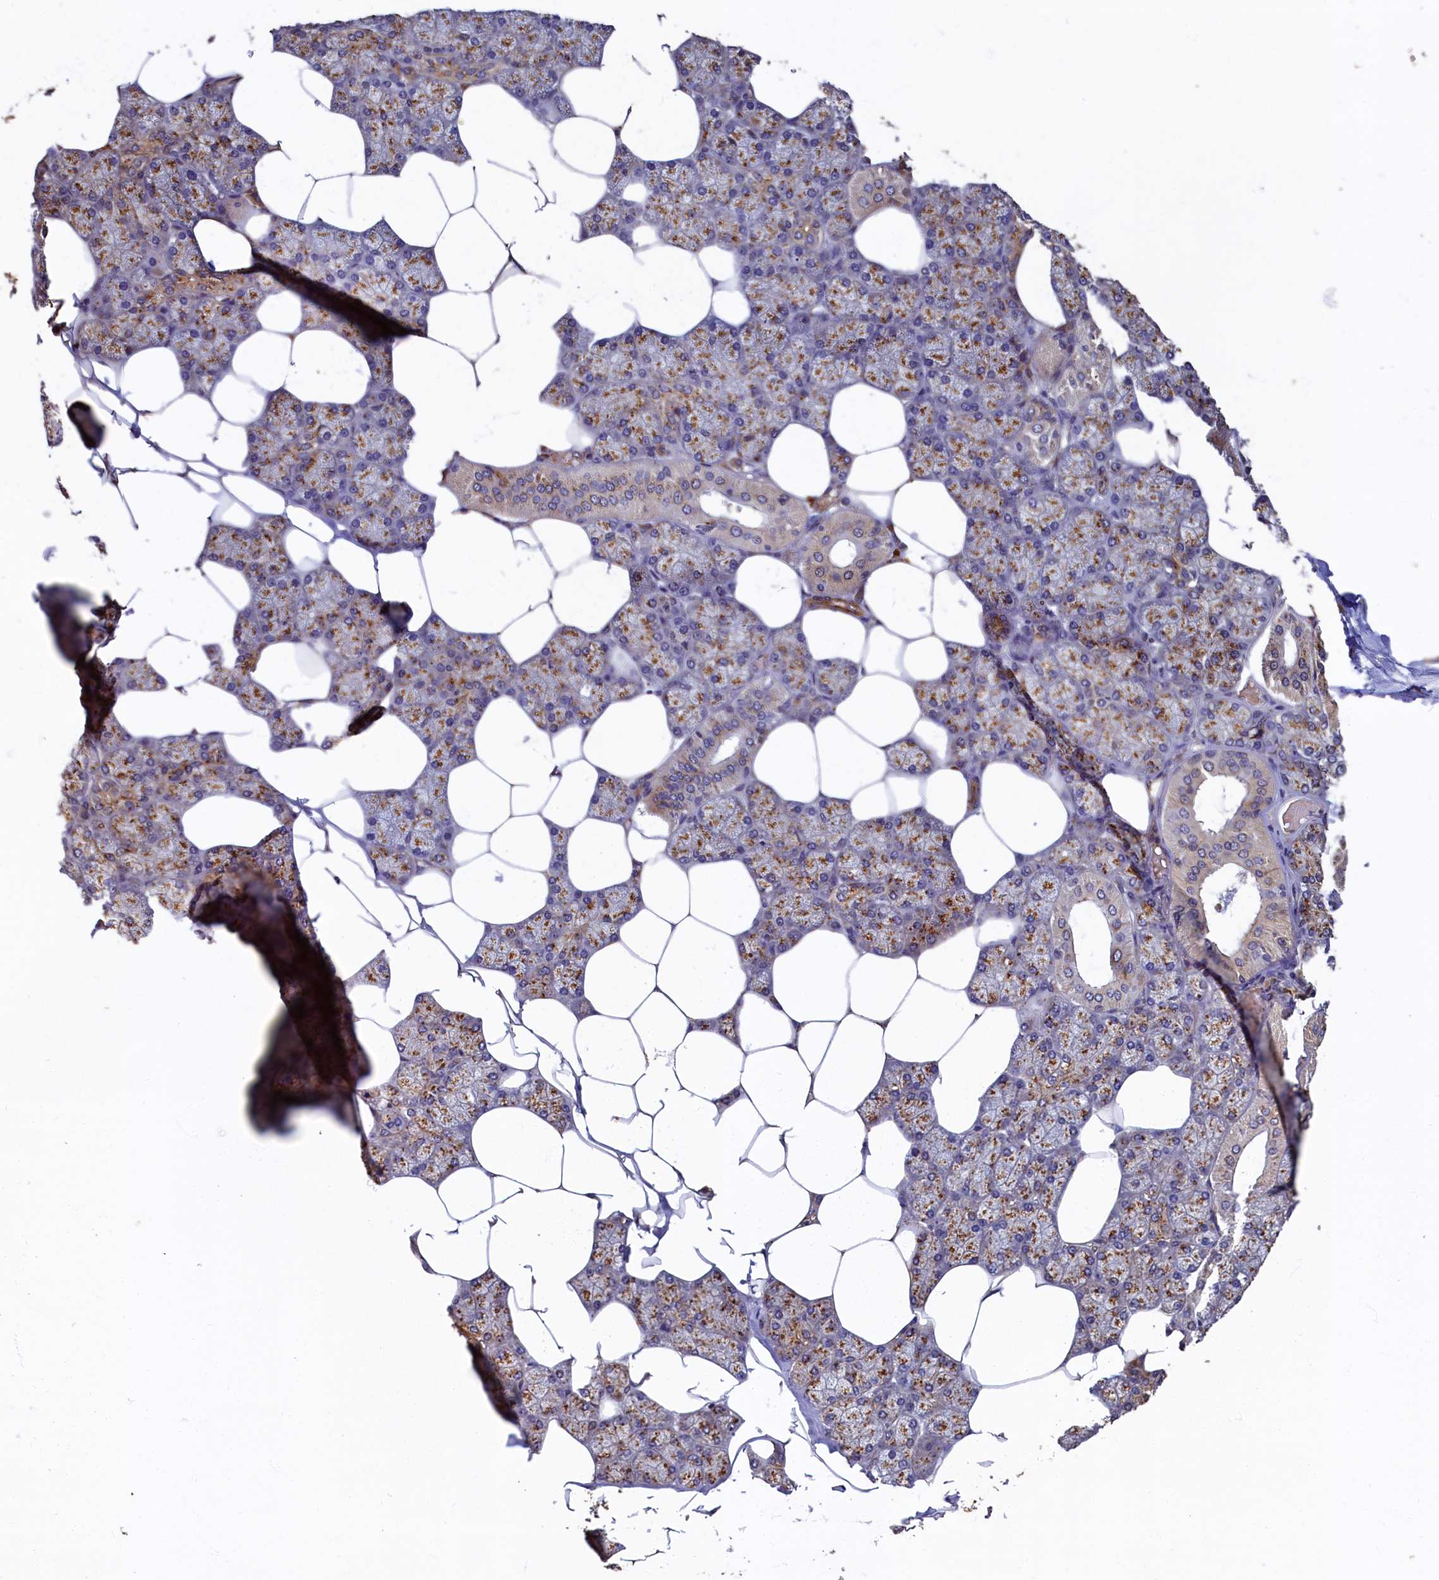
{"staining": {"intensity": "moderate", "quantity": ">75%", "location": "cytoplasmic/membranous"}, "tissue": "salivary gland", "cell_type": "Glandular cells", "image_type": "normal", "snomed": [{"axis": "morphology", "description": "Normal tissue, NOS"}, {"axis": "topography", "description": "Salivary gland"}], "caption": "Glandular cells demonstrate medium levels of moderate cytoplasmic/membranous expression in about >75% of cells in normal salivary gland.", "gene": "TMEM181", "patient": {"sex": "male", "age": 62}}